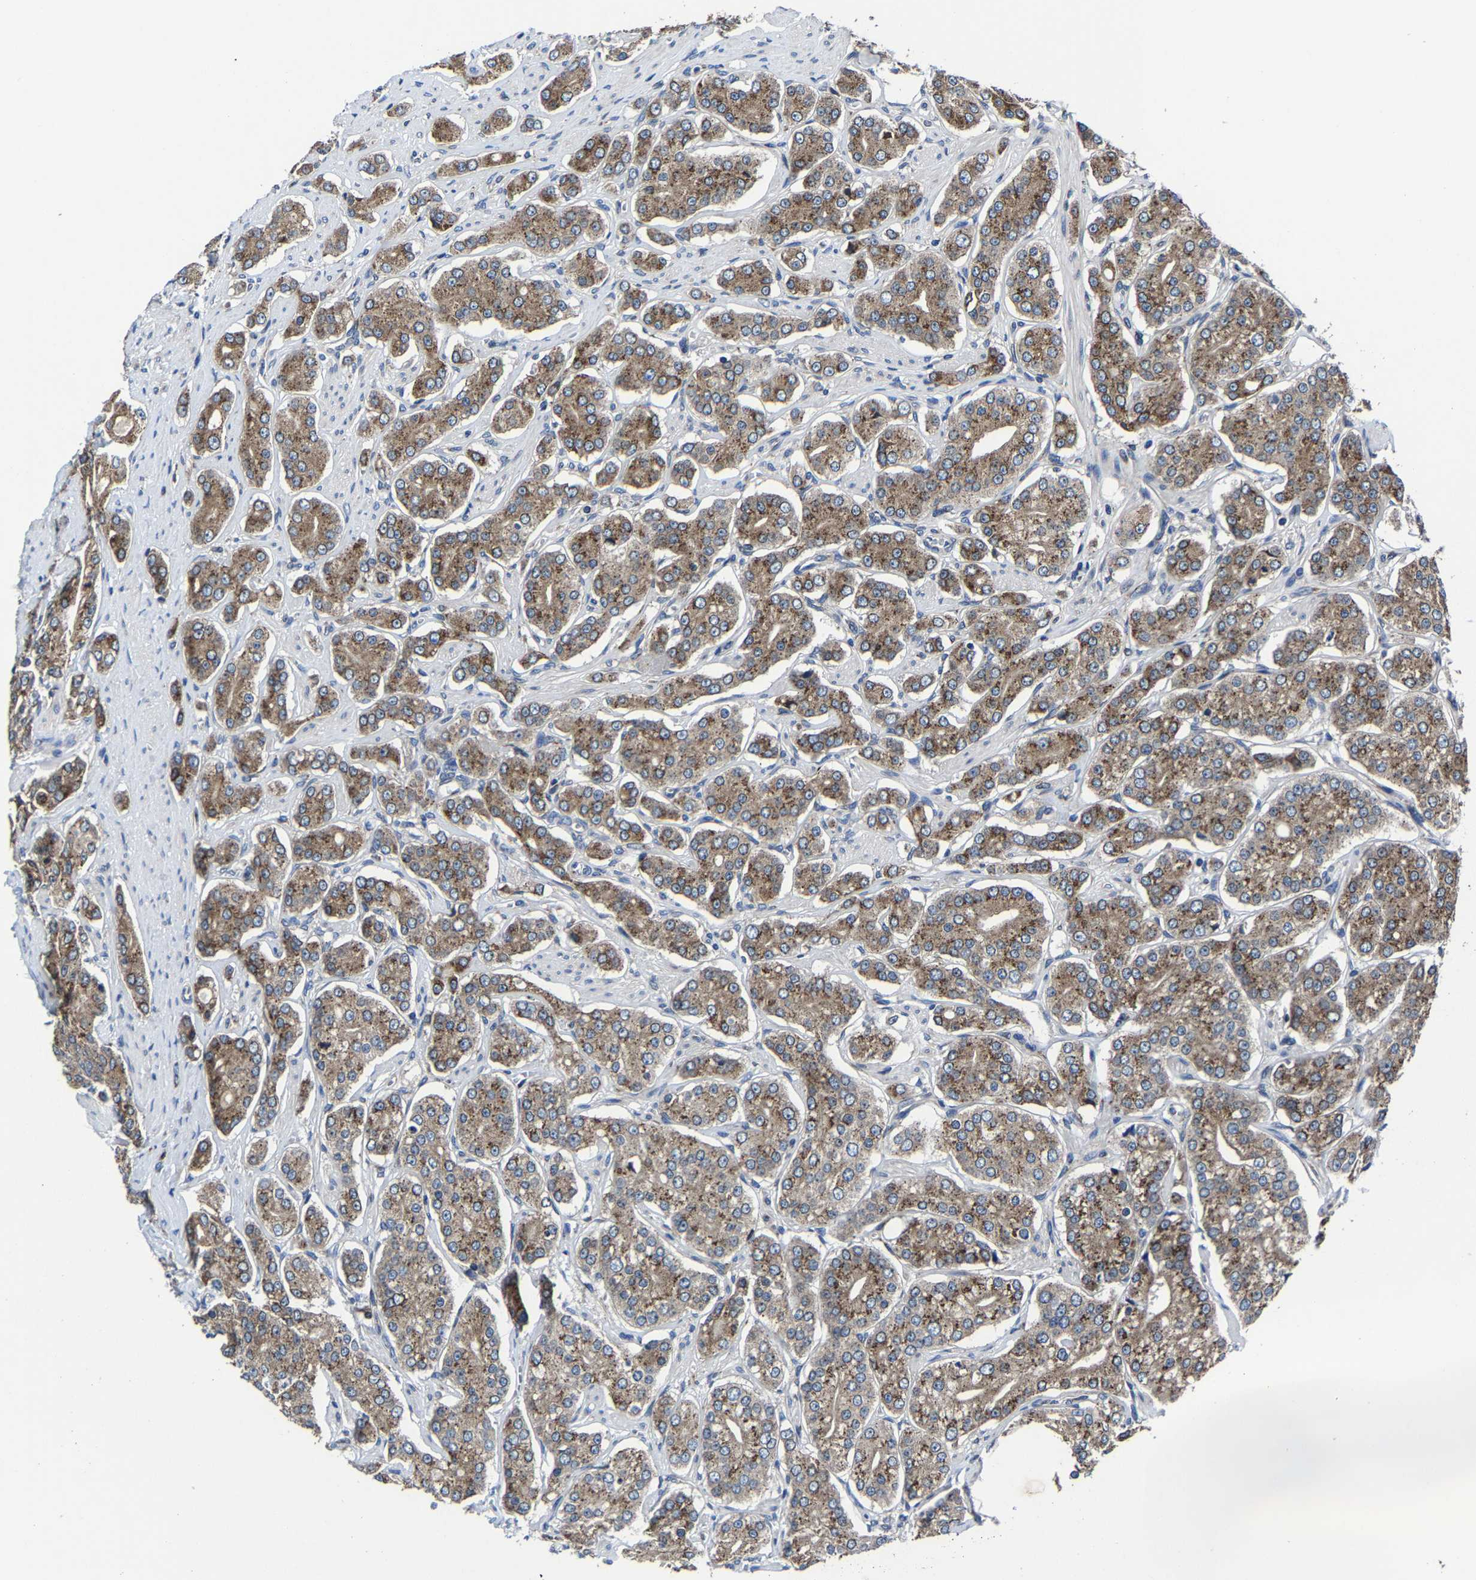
{"staining": {"intensity": "moderate", "quantity": ">75%", "location": "cytoplasmic/membranous"}, "tissue": "prostate cancer", "cell_type": "Tumor cells", "image_type": "cancer", "snomed": [{"axis": "morphology", "description": "Adenocarcinoma, Low grade"}, {"axis": "topography", "description": "Prostate"}], "caption": "Immunohistochemical staining of prostate cancer displays moderate cytoplasmic/membranous protein positivity in approximately >75% of tumor cells.", "gene": "EBAG9", "patient": {"sex": "male", "age": 69}}